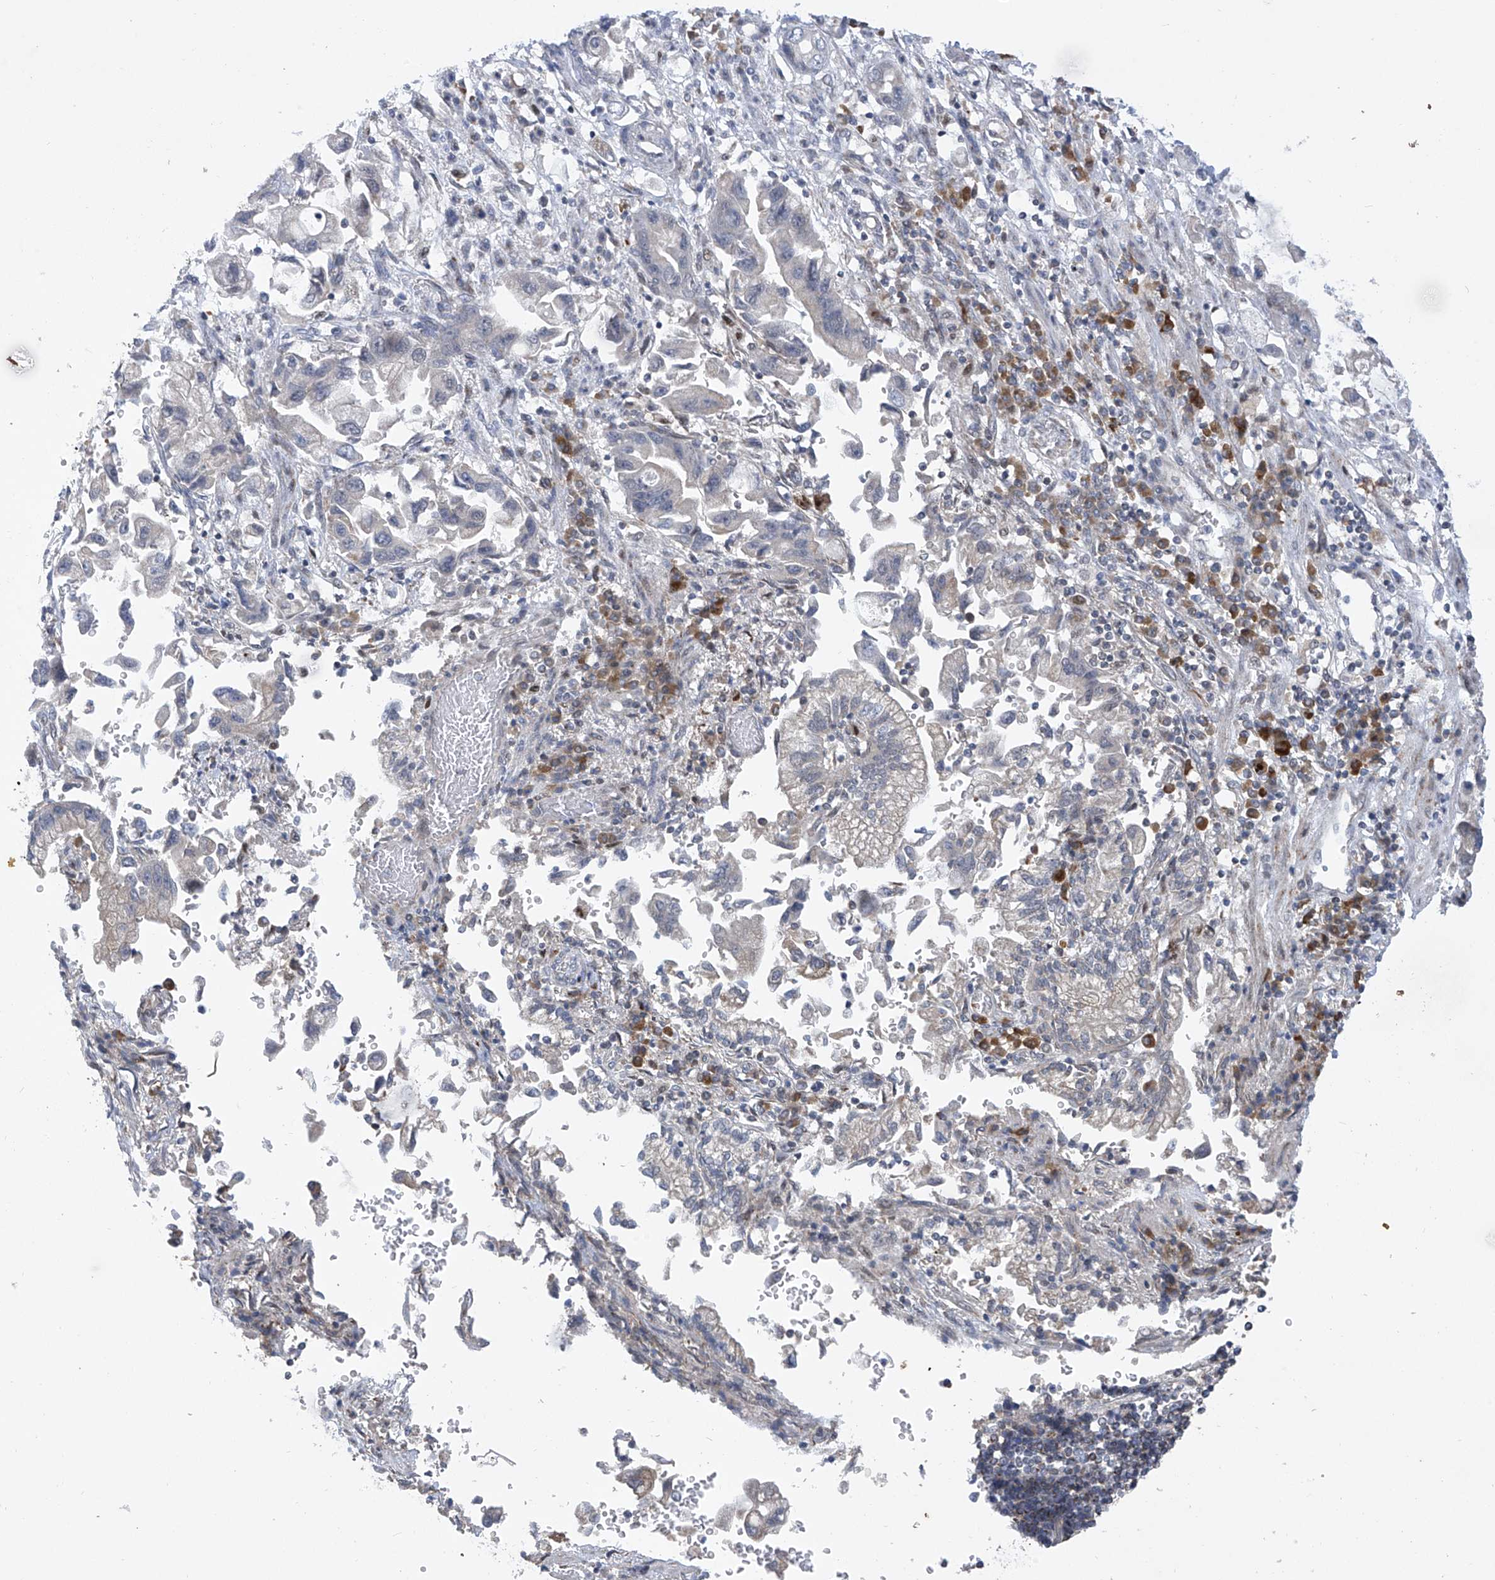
{"staining": {"intensity": "negative", "quantity": "none", "location": "none"}, "tissue": "stomach cancer", "cell_type": "Tumor cells", "image_type": "cancer", "snomed": [{"axis": "morphology", "description": "Adenocarcinoma, NOS"}, {"axis": "topography", "description": "Stomach"}], "caption": "IHC photomicrograph of human stomach adenocarcinoma stained for a protein (brown), which shows no expression in tumor cells. Nuclei are stained in blue.", "gene": "SLCO4A1", "patient": {"sex": "male", "age": 62}}